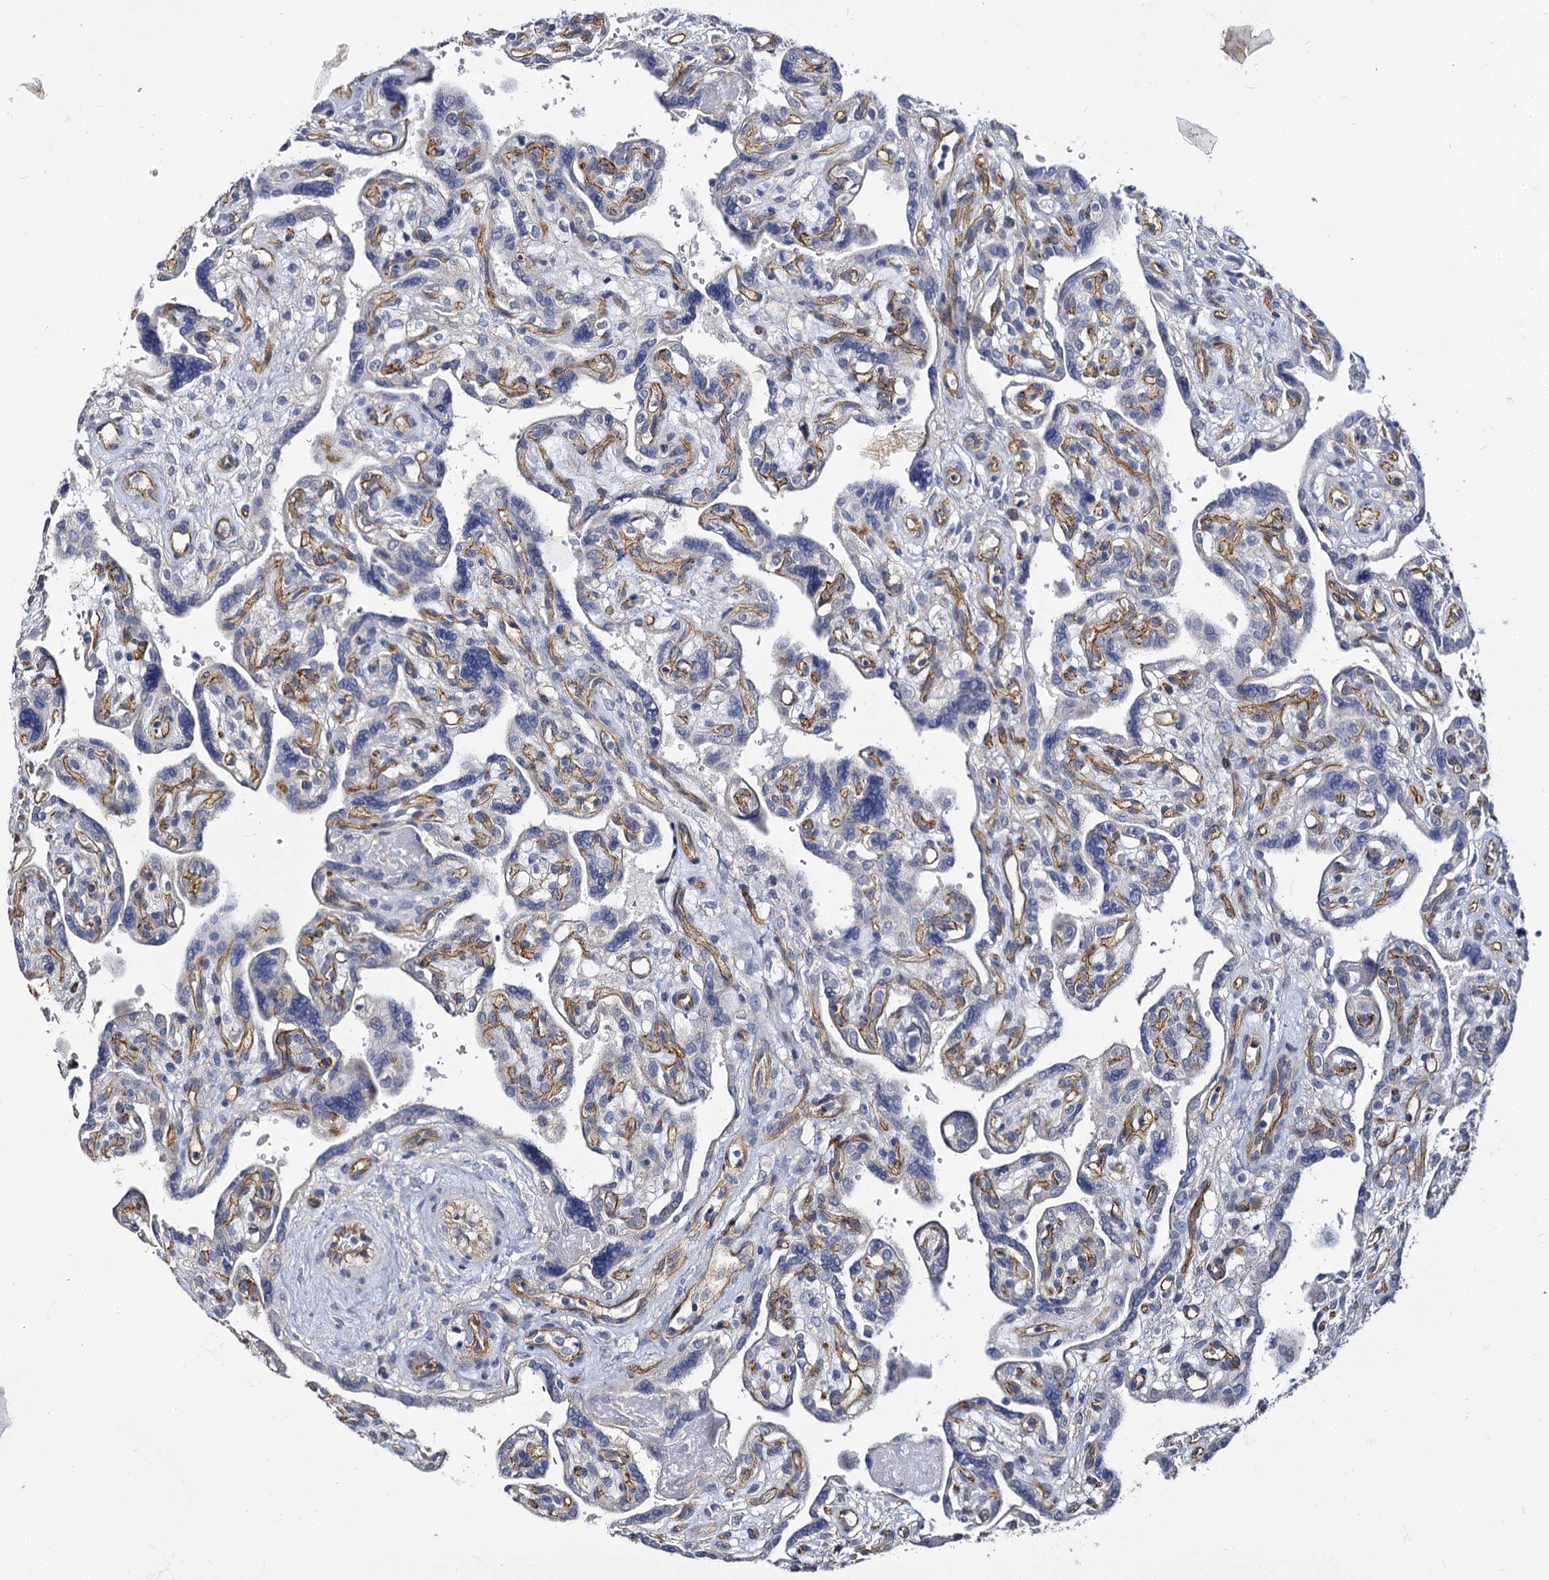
{"staining": {"intensity": "negative", "quantity": "none", "location": "none"}, "tissue": "placenta", "cell_type": "Trophoblastic cells", "image_type": "normal", "snomed": [{"axis": "morphology", "description": "Normal tissue, NOS"}, {"axis": "topography", "description": "Placenta"}], "caption": "Normal placenta was stained to show a protein in brown. There is no significant expression in trophoblastic cells. Nuclei are stained in blue.", "gene": "CBFB", "patient": {"sex": "female", "age": 39}}